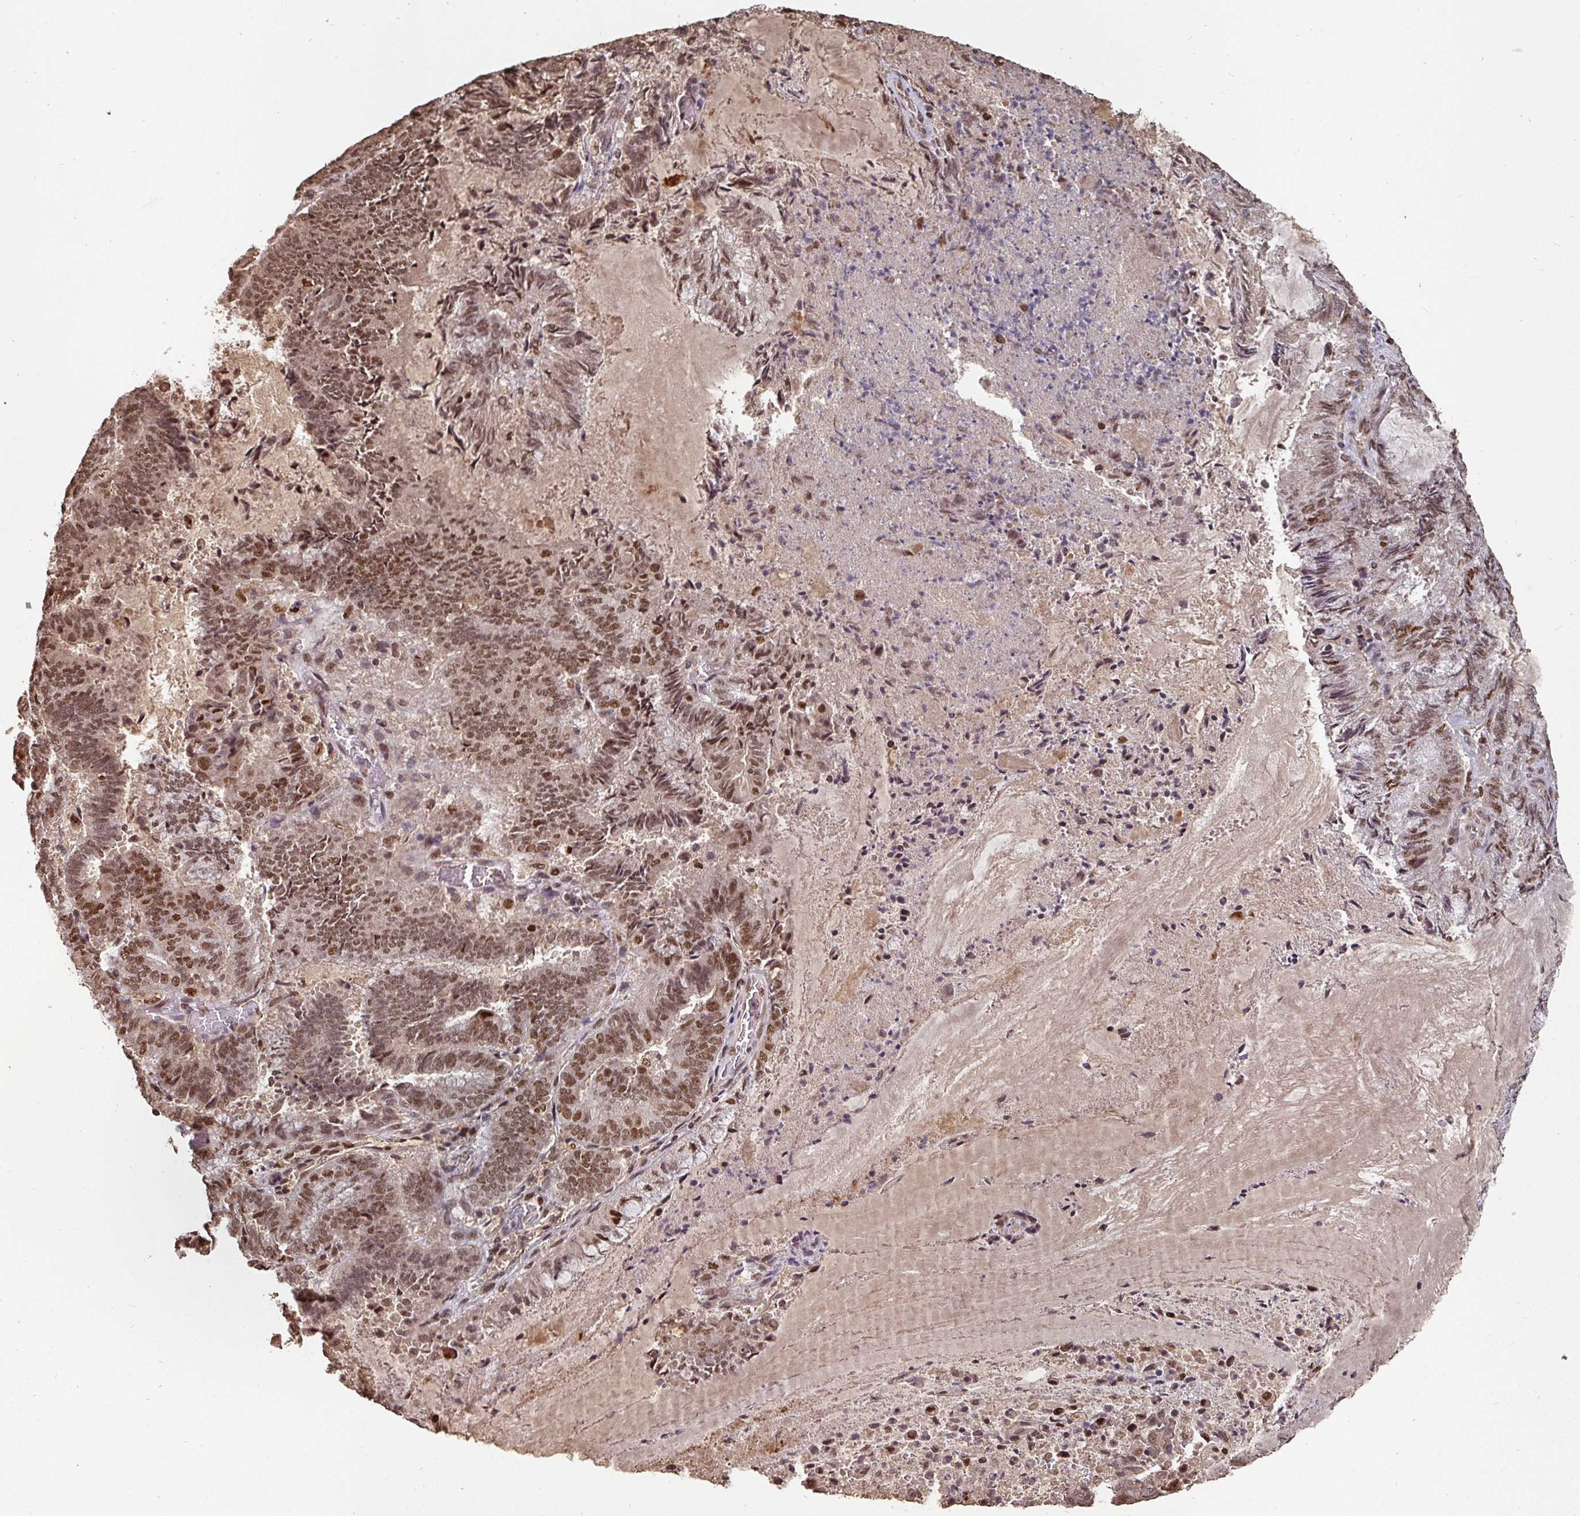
{"staining": {"intensity": "moderate", "quantity": ">75%", "location": "nuclear"}, "tissue": "endometrial cancer", "cell_type": "Tumor cells", "image_type": "cancer", "snomed": [{"axis": "morphology", "description": "Adenocarcinoma, NOS"}, {"axis": "topography", "description": "Endometrium"}], "caption": "Human adenocarcinoma (endometrial) stained with a brown dye reveals moderate nuclear positive expression in about >75% of tumor cells.", "gene": "POLD1", "patient": {"sex": "female", "age": 80}}